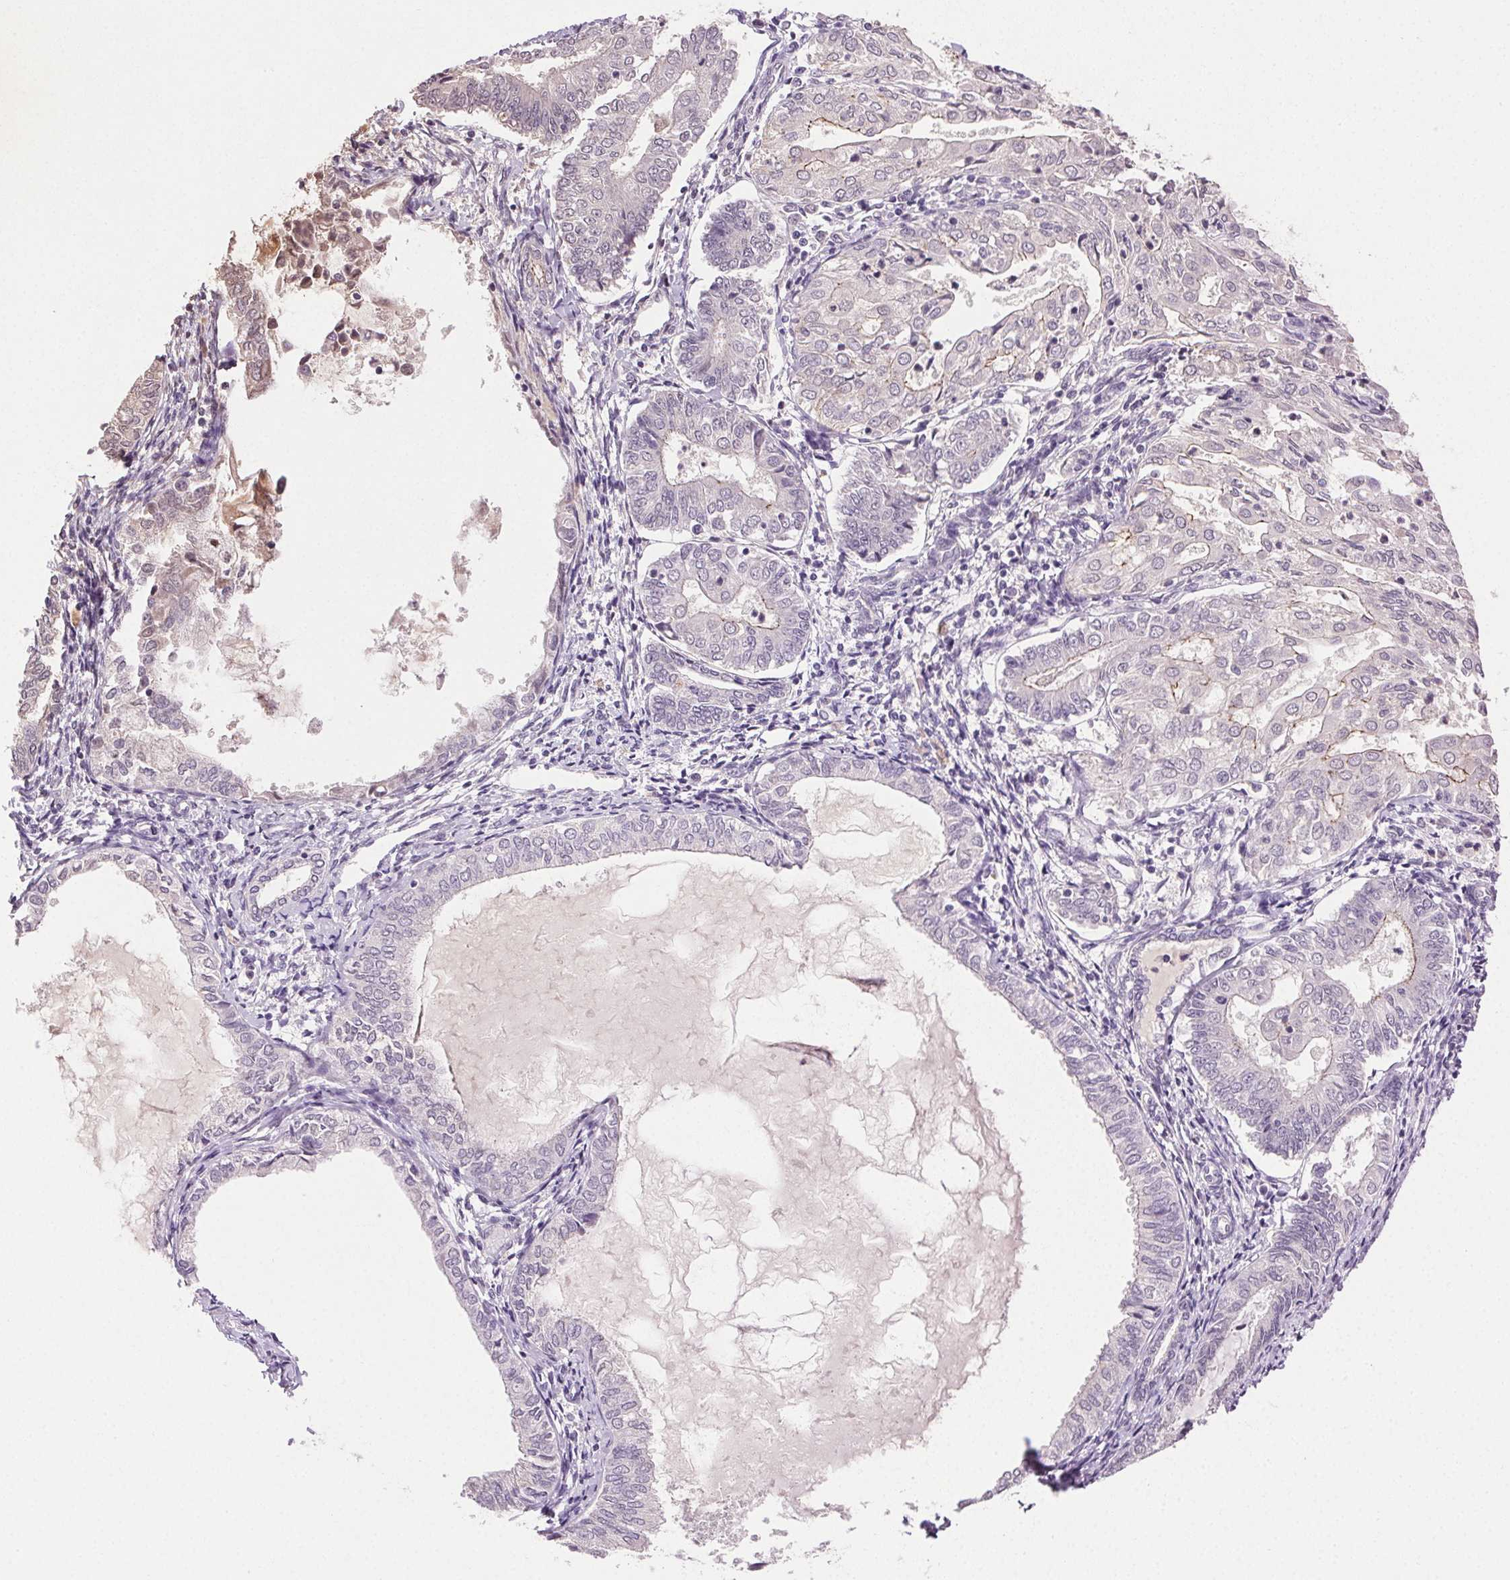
{"staining": {"intensity": "negative", "quantity": "none", "location": "none"}, "tissue": "endometrial cancer", "cell_type": "Tumor cells", "image_type": "cancer", "snomed": [{"axis": "morphology", "description": "Adenocarcinoma, NOS"}, {"axis": "topography", "description": "Endometrium"}], "caption": "An immunohistochemistry (IHC) photomicrograph of adenocarcinoma (endometrial) is shown. There is no staining in tumor cells of adenocarcinoma (endometrial). (Stains: DAB (3,3'-diaminobenzidine) IHC with hematoxylin counter stain, Microscopy: brightfield microscopy at high magnification).", "gene": "CLDN10", "patient": {"sex": "female", "age": 68}}